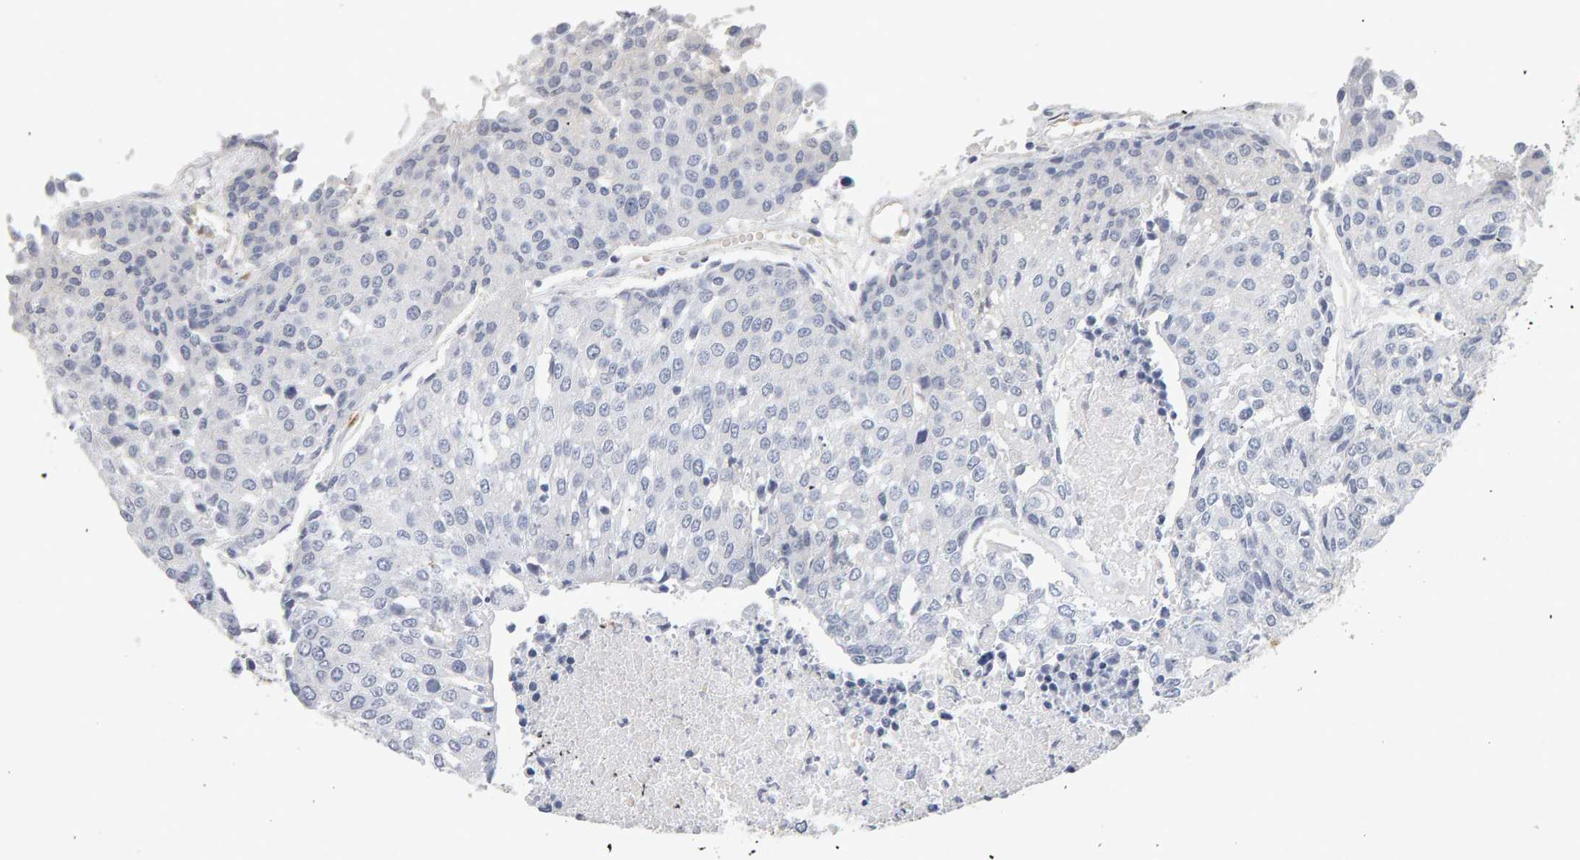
{"staining": {"intensity": "negative", "quantity": "none", "location": "none"}, "tissue": "urothelial cancer", "cell_type": "Tumor cells", "image_type": "cancer", "snomed": [{"axis": "morphology", "description": "Urothelial carcinoma, High grade"}, {"axis": "topography", "description": "Urinary bladder"}], "caption": "This image is of urothelial cancer stained with IHC to label a protein in brown with the nuclei are counter-stained blue. There is no expression in tumor cells.", "gene": "PTPRM", "patient": {"sex": "female", "age": 85}}